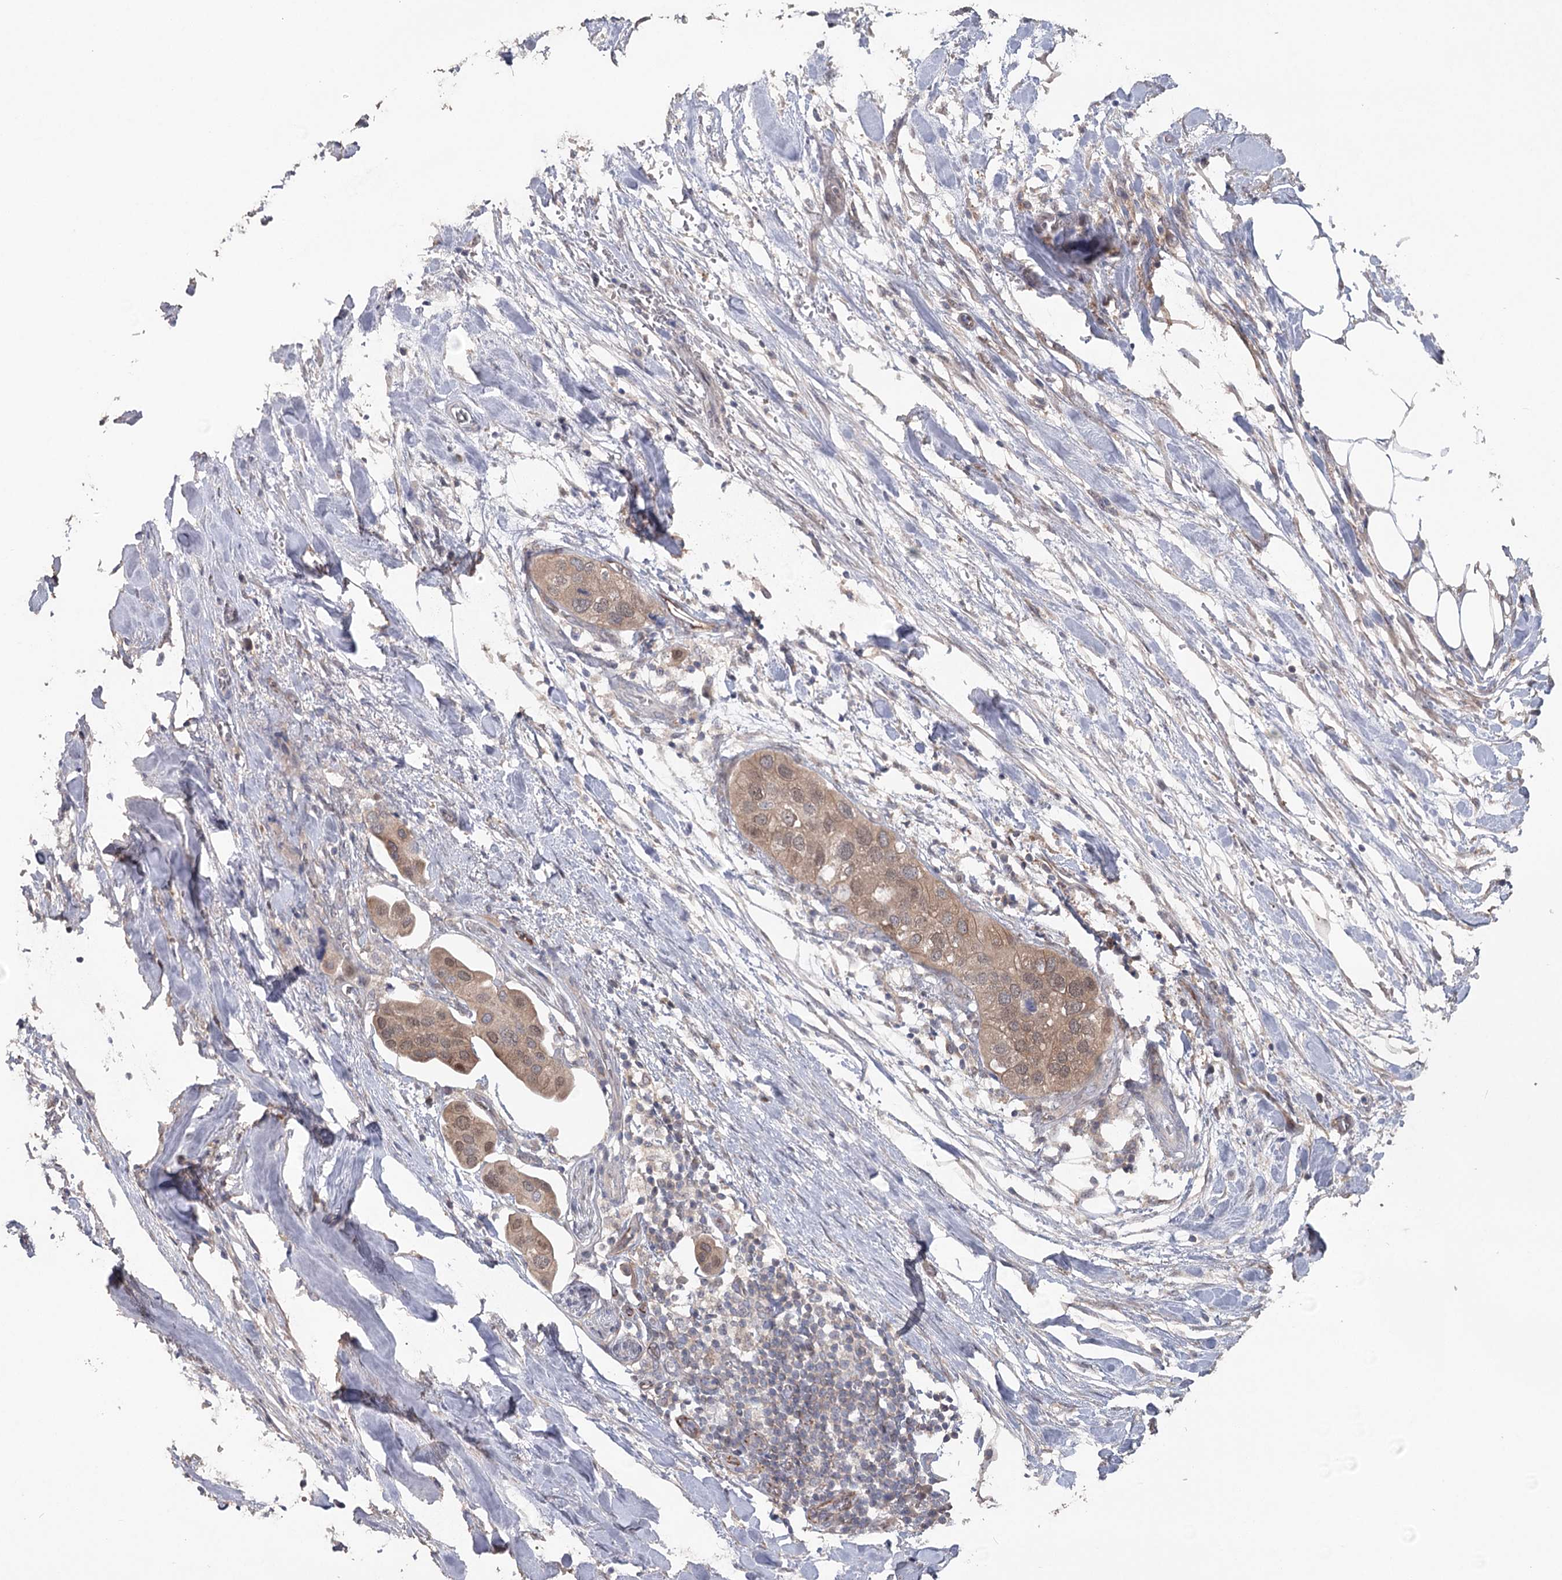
{"staining": {"intensity": "weak", "quantity": ">75%", "location": "cytoplasmic/membranous,nuclear"}, "tissue": "urothelial cancer", "cell_type": "Tumor cells", "image_type": "cancer", "snomed": [{"axis": "morphology", "description": "Urothelial carcinoma, High grade"}, {"axis": "topography", "description": "Urinary bladder"}], "caption": "Brown immunohistochemical staining in high-grade urothelial carcinoma reveals weak cytoplasmic/membranous and nuclear staining in approximately >75% of tumor cells. (Brightfield microscopy of DAB IHC at high magnification).", "gene": "MAP3K13", "patient": {"sex": "male", "age": 64}}